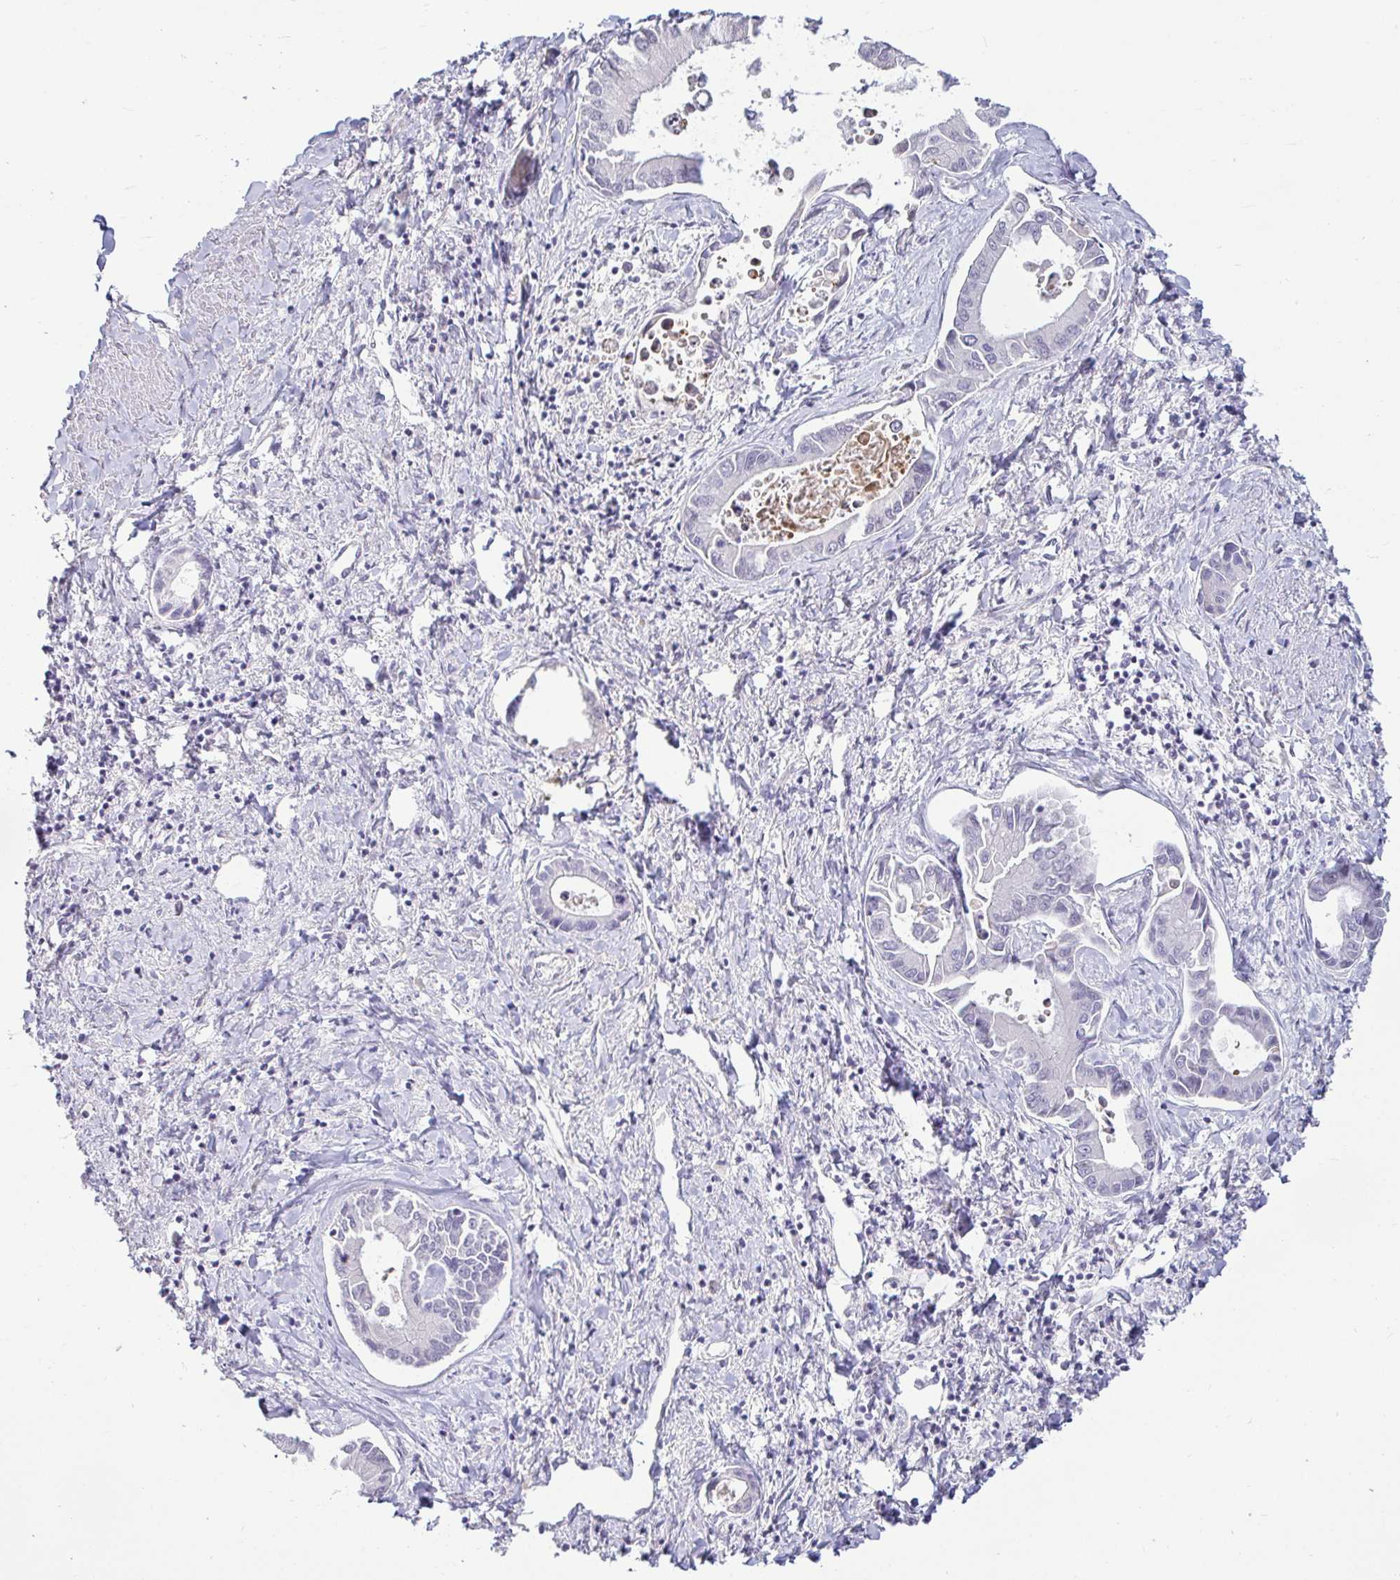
{"staining": {"intensity": "negative", "quantity": "none", "location": "none"}, "tissue": "liver cancer", "cell_type": "Tumor cells", "image_type": "cancer", "snomed": [{"axis": "morphology", "description": "Cholangiocarcinoma"}, {"axis": "topography", "description": "Liver"}], "caption": "A micrograph of liver cancer stained for a protein reveals no brown staining in tumor cells.", "gene": "GSTM1", "patient": {"sex": "male", "age": 66}}